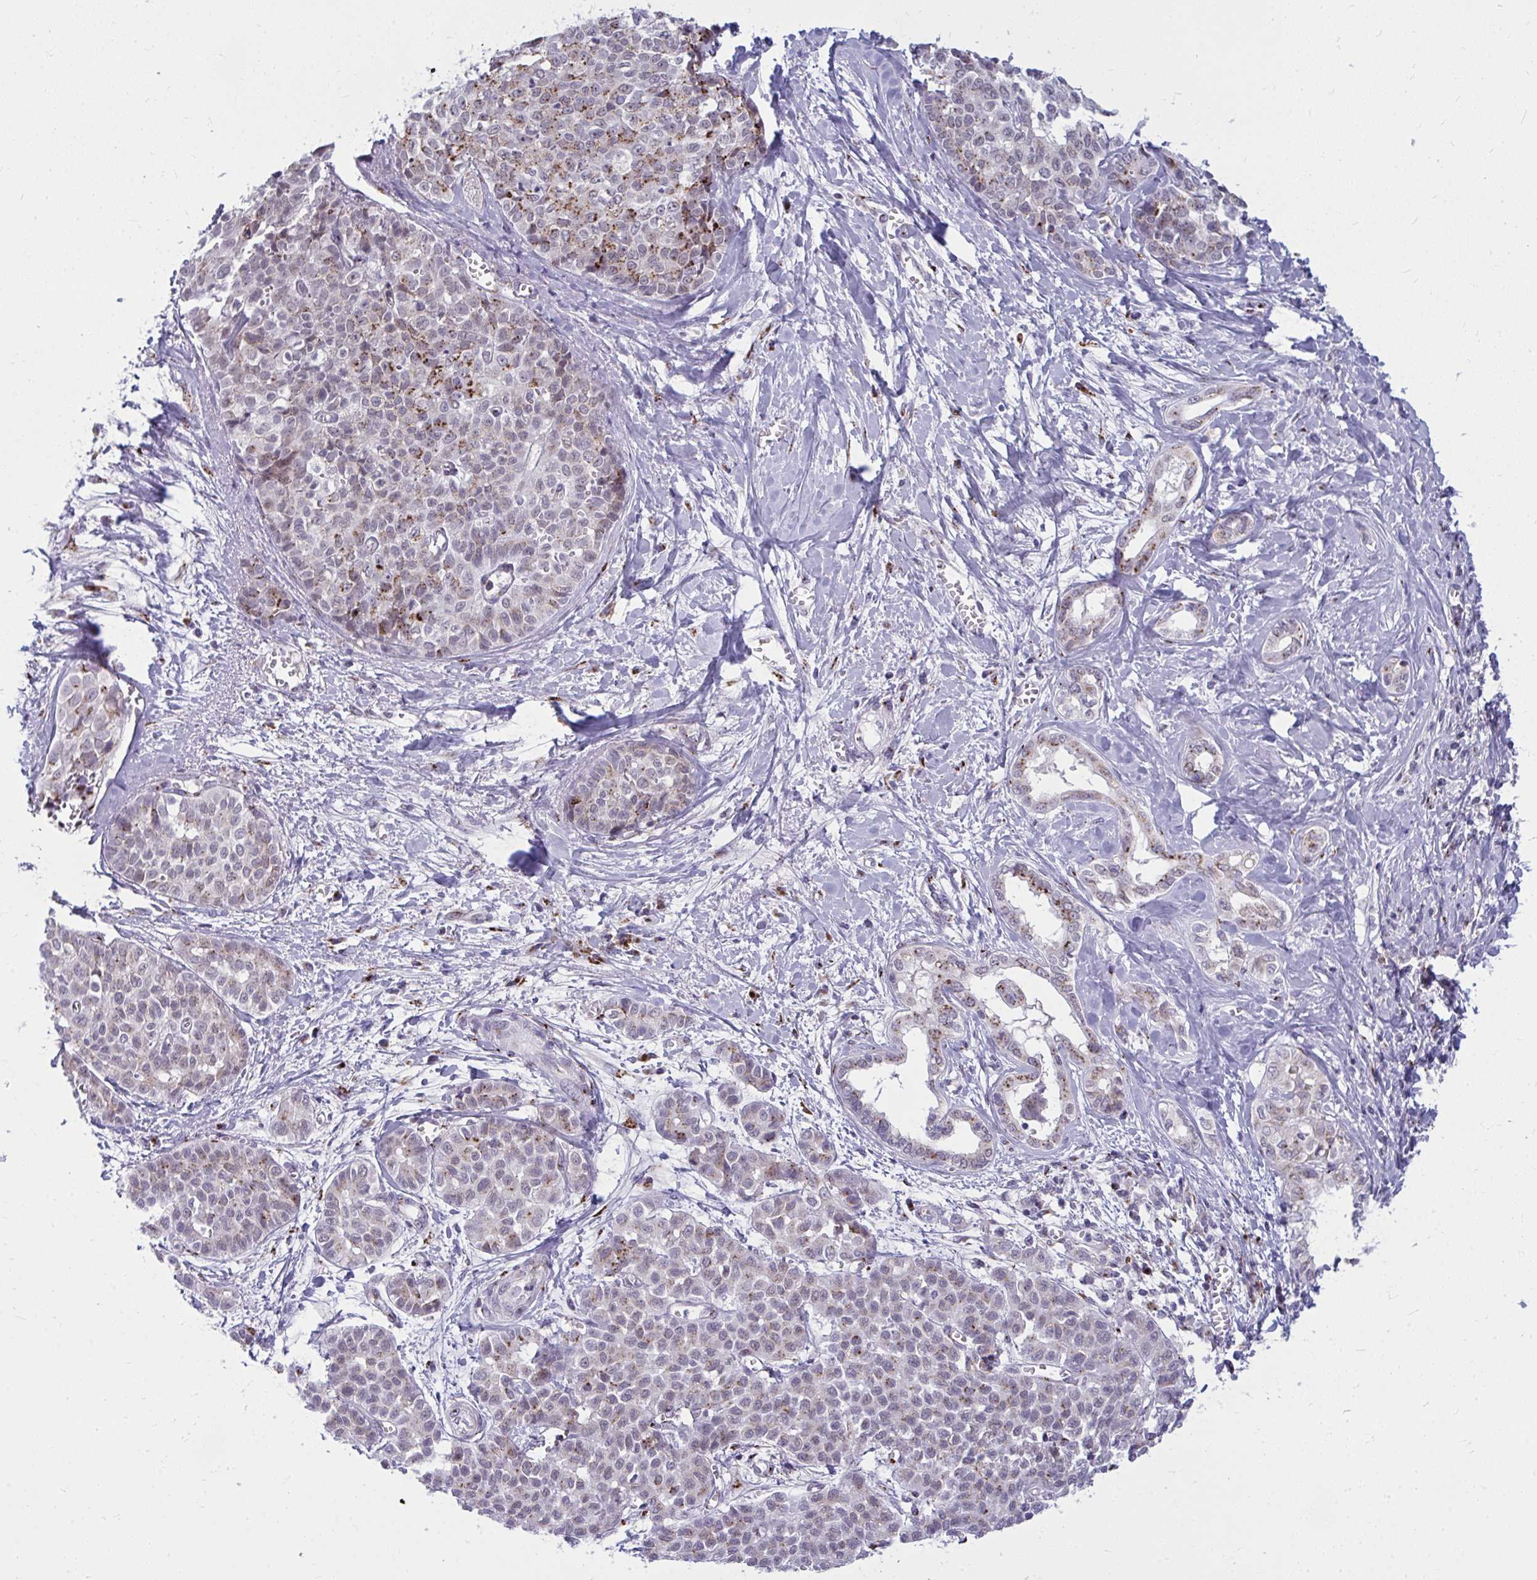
{"staining": {"intensity": "moderate", "quantity": "25%-75%", "location": "cytoplasmic/membranous"}, "tissue": "liver cancer", "cell_type": "Tumor cells", "image_type": "cancer", "snomed": [{"axis": "morphology", "description": "Cholangiocarcinoma"}, {"axis": "topography", "description": "Liver"}], "caption": "Immunohistochemical staining of cholangiocarcinoma (liver) displays moderate cytoplasmic/membranous protein positivity in about 25%-75% of tumor cells. The staining was performed using DAB (3,3'-diaminobenzidine) to visualize the protein expression in brown, while the nuclei were stained in blue with hematoxylin (Magnification: 20x).", "gene": "DTX4", "patient": {"sex": "female", "age": 77}}